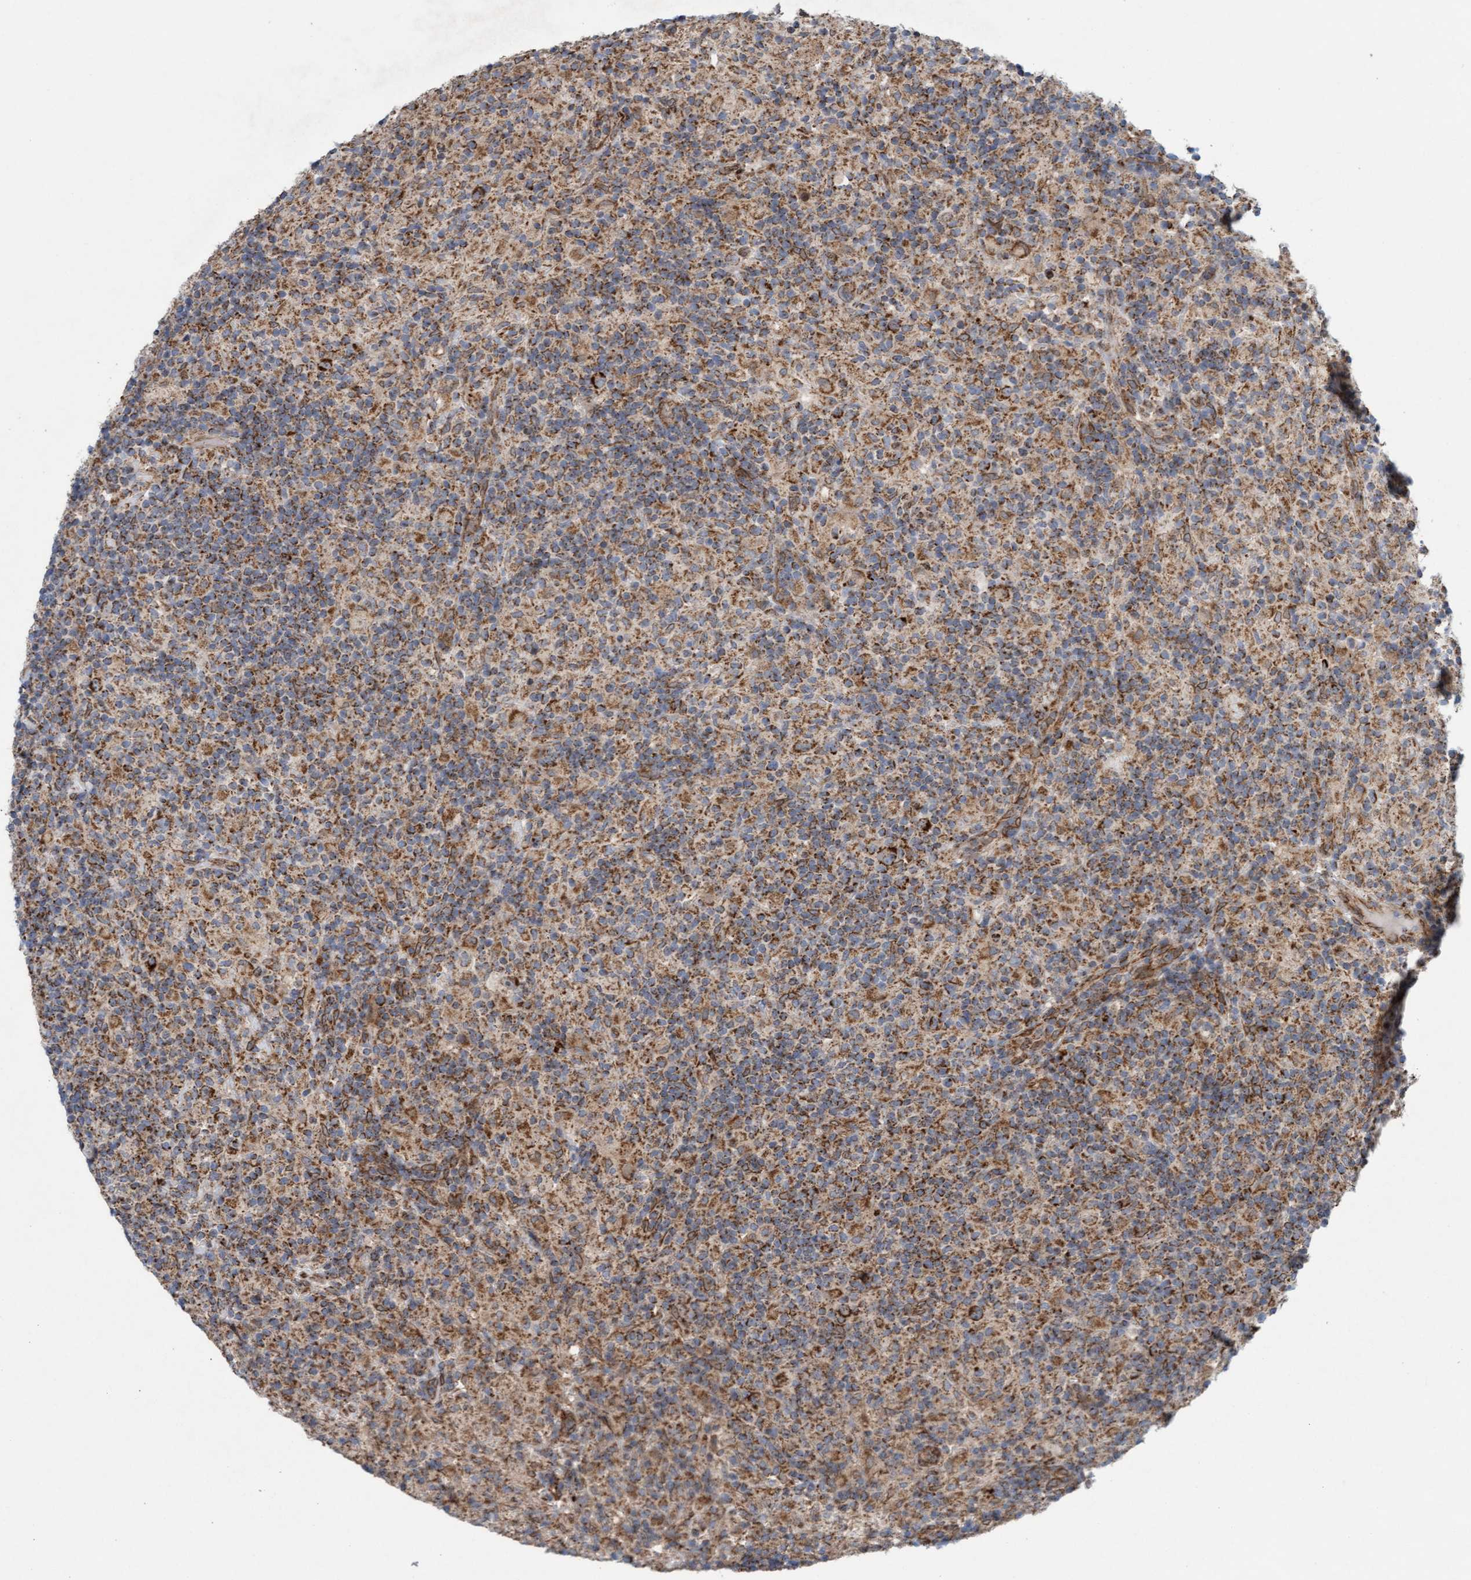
{"staining": {"intensity": "strong", "quantity": ">75%", "location": "cytoplasmic/membranous"}, "tissue": "lymphoma", "cell_type": "Tumor cells", "image_type": "cancer", "snomed": [{"axis": "morphology", "description": "Hodgkin's disease, NOS"}, {"axis": "topography", "description": "Lymph node"}], "caption": "The photomicrograph reveals staining of Hodgkin's disease, revealing strong cytoplasmic/membranous protein staining (brown color) within tumor cells. (brown staining indicates protein expression, while blue staining denotes nuclei).", "gene": "MRPS23", "patient": {"sex": "male", "age": 70}}